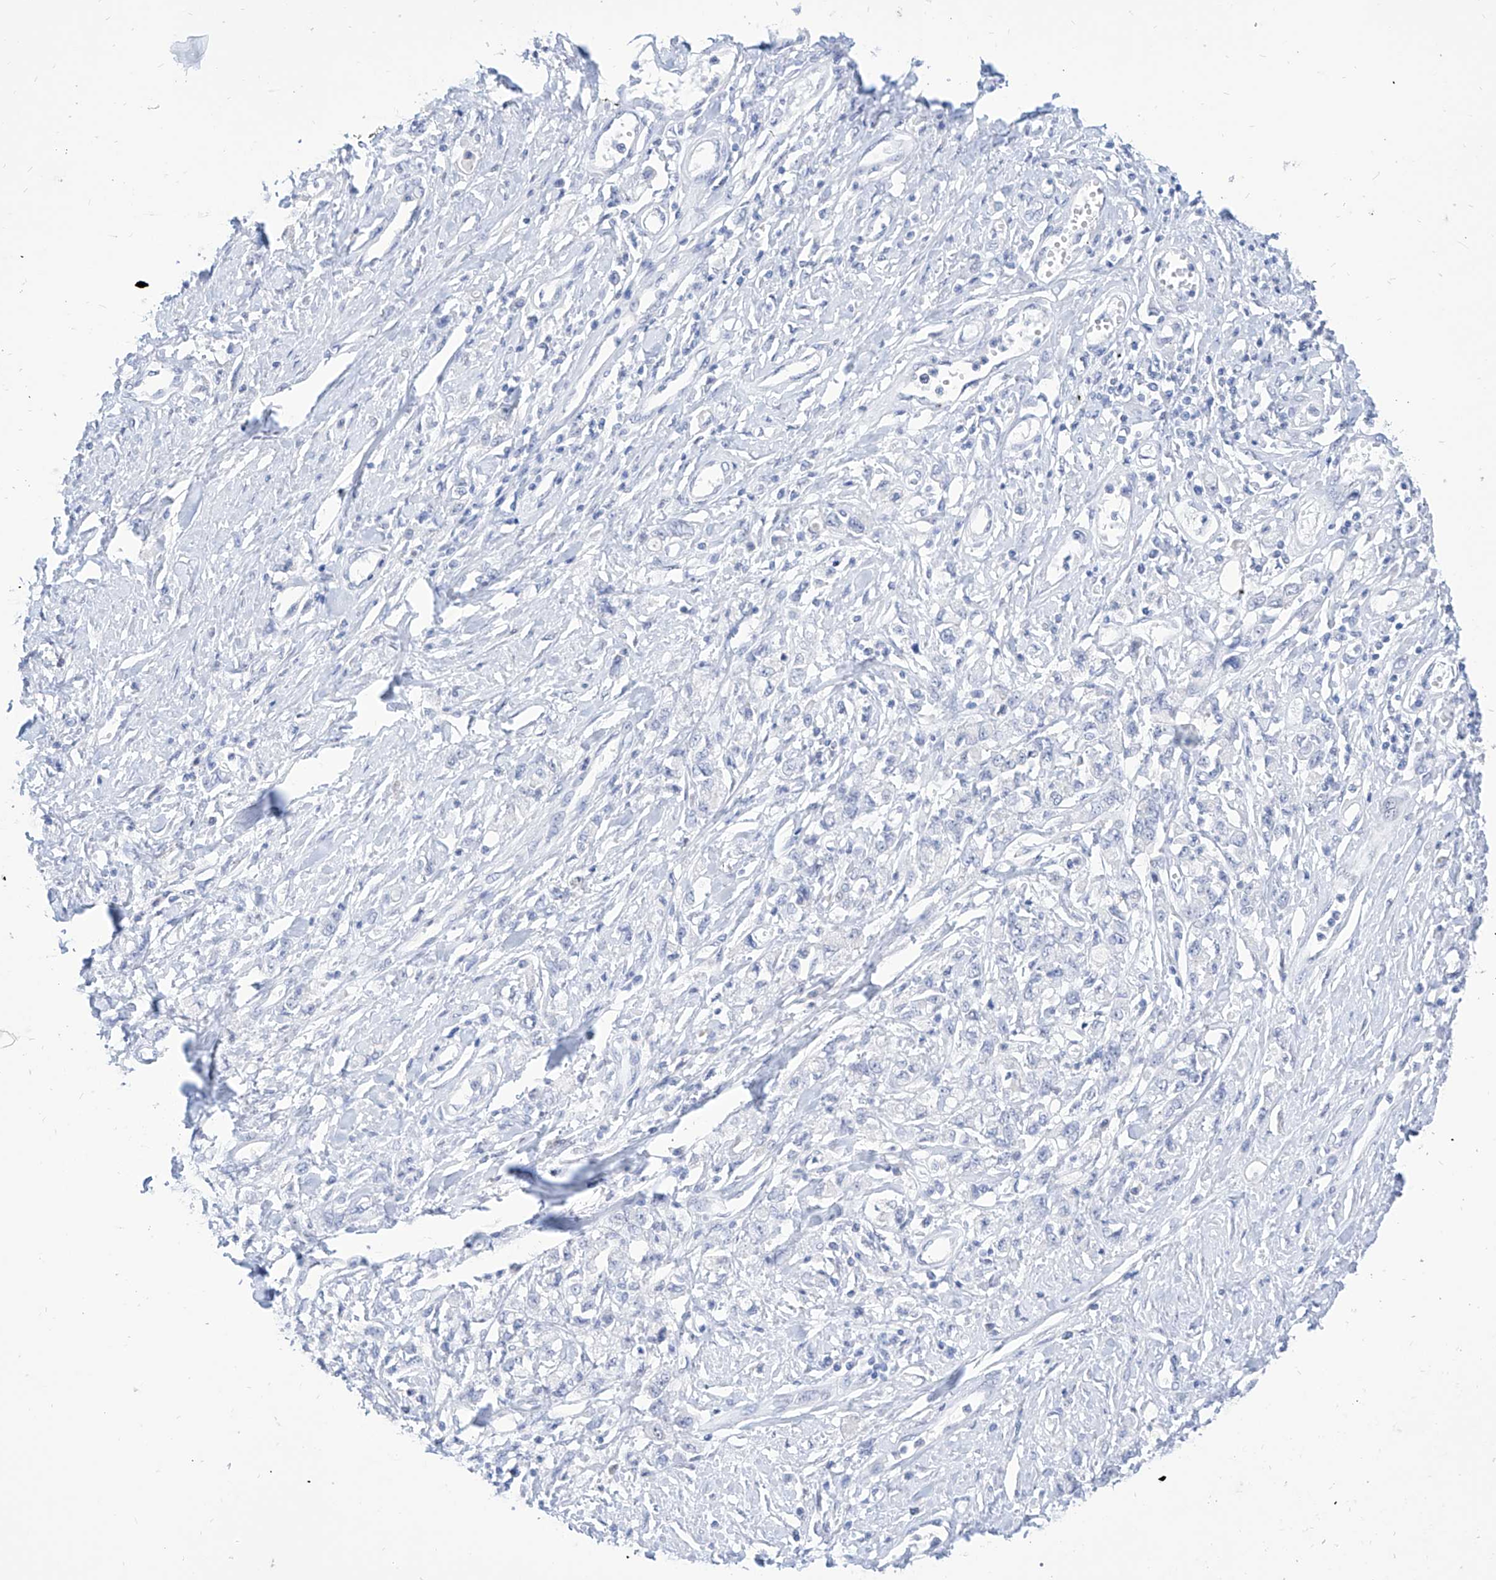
{"staining": {"intensity": "negative", "quantity": "none", "location": "none"}, "tissue": "stomach cancer", "cell_type": "Tumor cells", "image_type": "cancer", "snomed": [{"axis": "morphology", "description": "Adenocarcinoma, NOS"}, {"axis": "topography", "description": "Stomach"}], "caption": "A photomicrograph of human adenocarcinoma (stomach) is negative for staining in tumor cells.", "gene": "PDXK", "patient": {"sex": "female", "age": 76}}